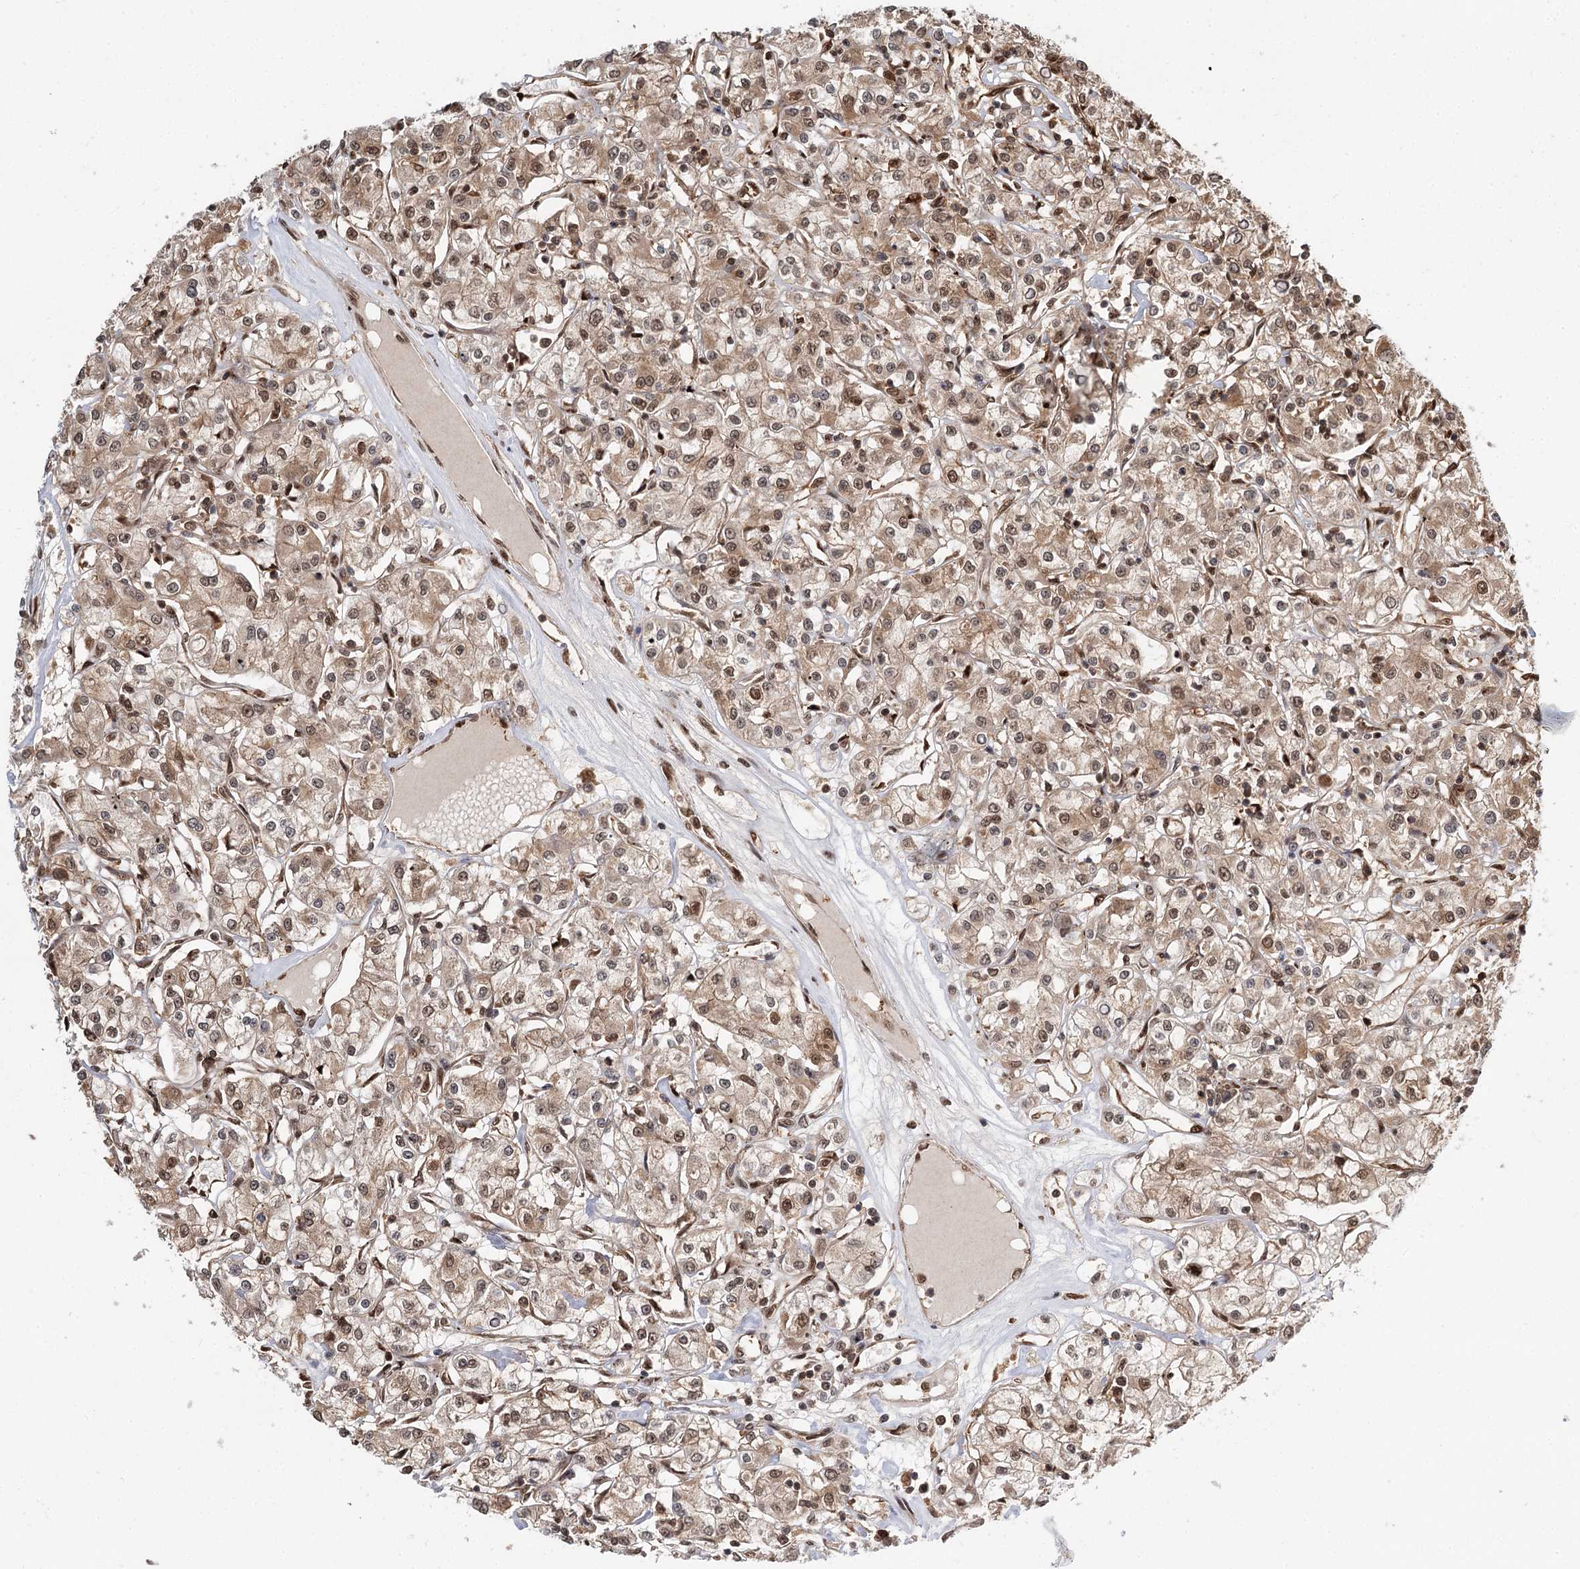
{"staining": {"intensity": "weak", "quantity": ">75%", "location": "cytoplasmic/membranous,nuclear"}, "tissue": "renal cancer", "cell_type": "Tumor cells", "image_type": "cancer", "snomed": [{"axis": "morphology", "description": "Adenocarcinoma, NOS"}, {"axis": "topography", "description": "Kidney"}], "caption": "Approximately >75% of tumor cells in human renal cancer show weak cytoplasmic/membranous and nuclear protein positivity as visualized by brown immunohistochemical staining.", "gene": "N6AMT1", "patient": {"sex": "female", "age": 59}}